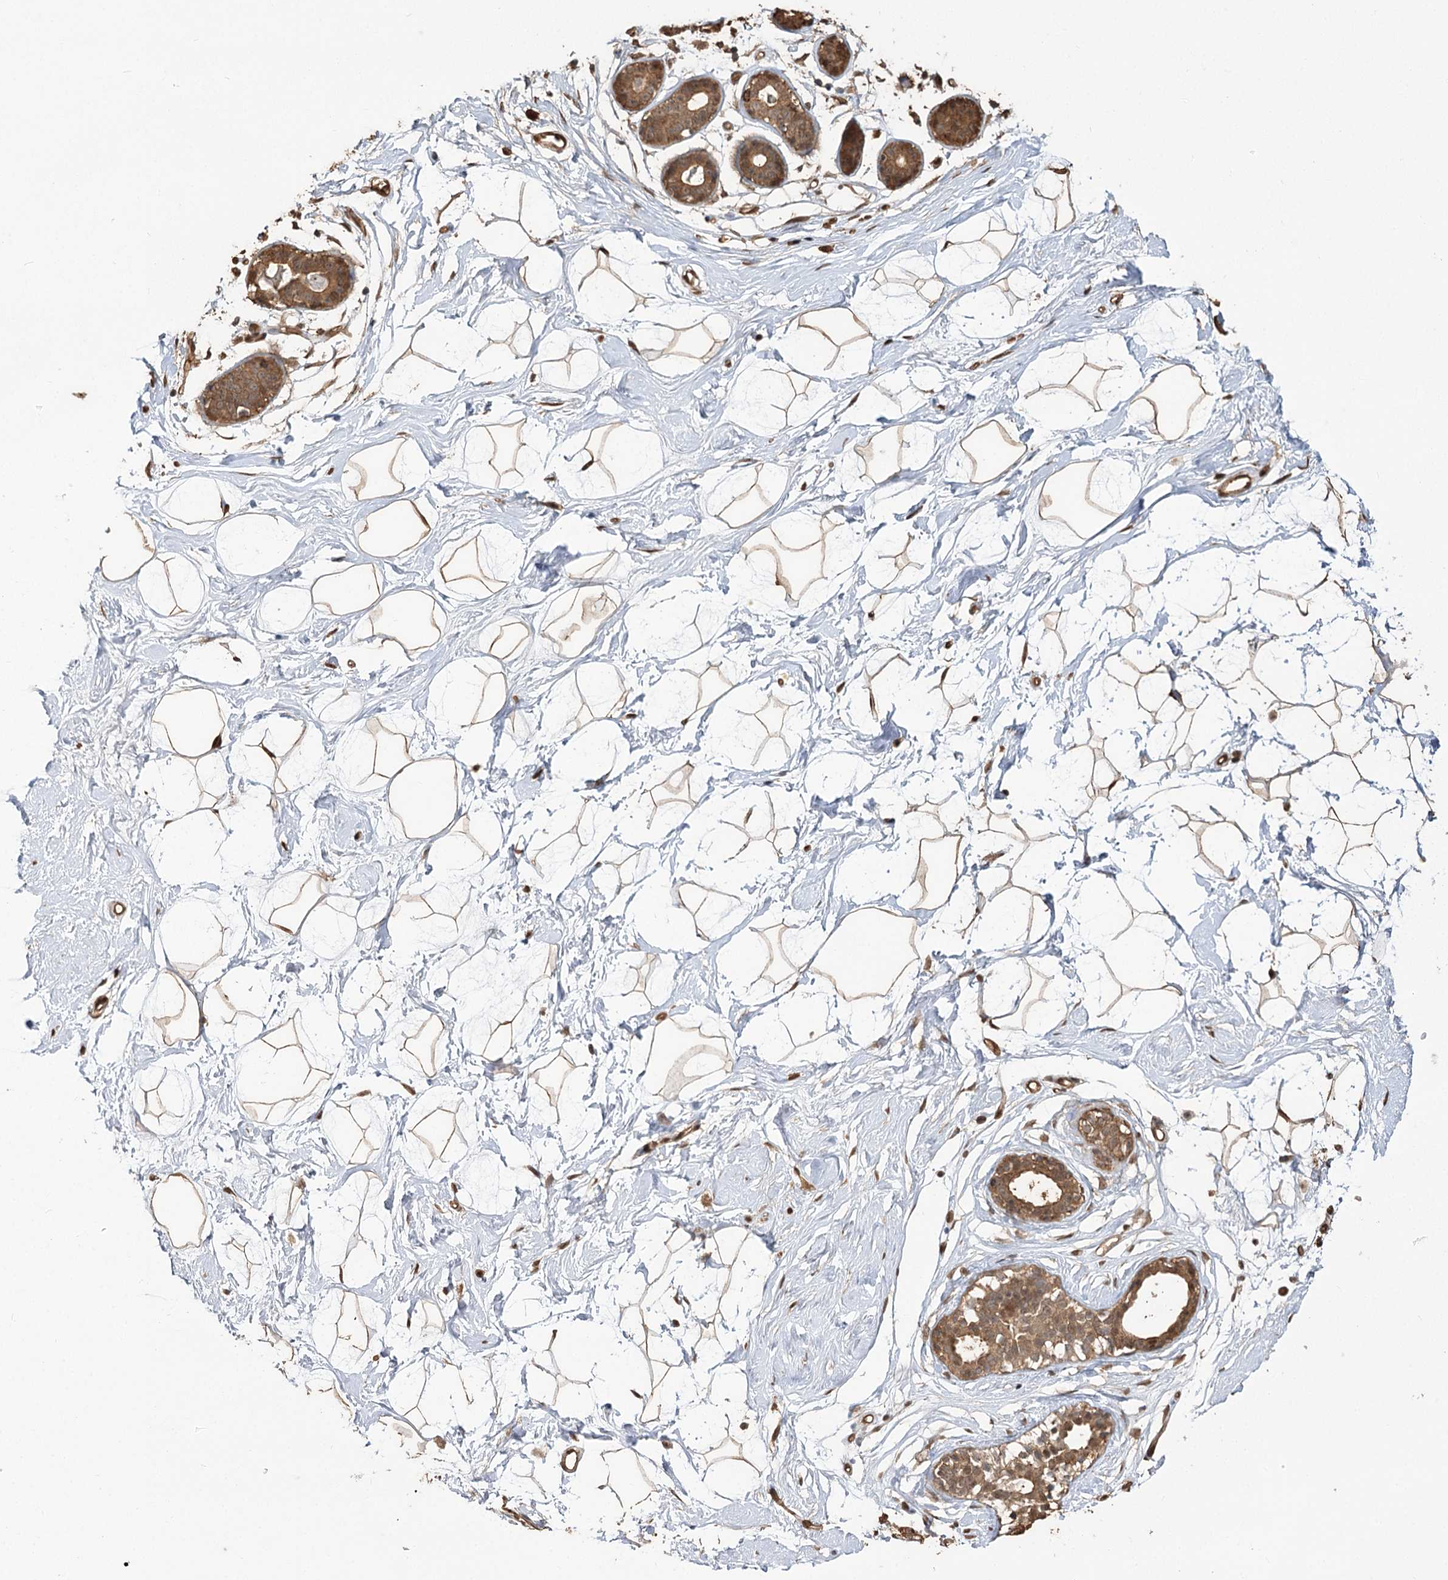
{"staining": {"intensity": "moderate", "quantity": ">75%", "location": "cytoplasmic/membranous,nuclear"}, "tissue": "breast", "cell_type": "Adipocytes", "image_type": "normal", "snomed": [{"axis": "morphology", "description": "Normal tissue, NOS"}, {"axis": "morphology", "description": "Adenoma, NOS"}, {"axis": "topography", "description": "Breast"}], "caption": "A photomicrograph showing moderate cytoplasmic/membranous,nuclear expression in about >75% of adipocytes in benign breast, as visualized by brown immunohistochemical staining.", "gene": "PLCH1", "patient": {"sex": "female", "age": 23}}